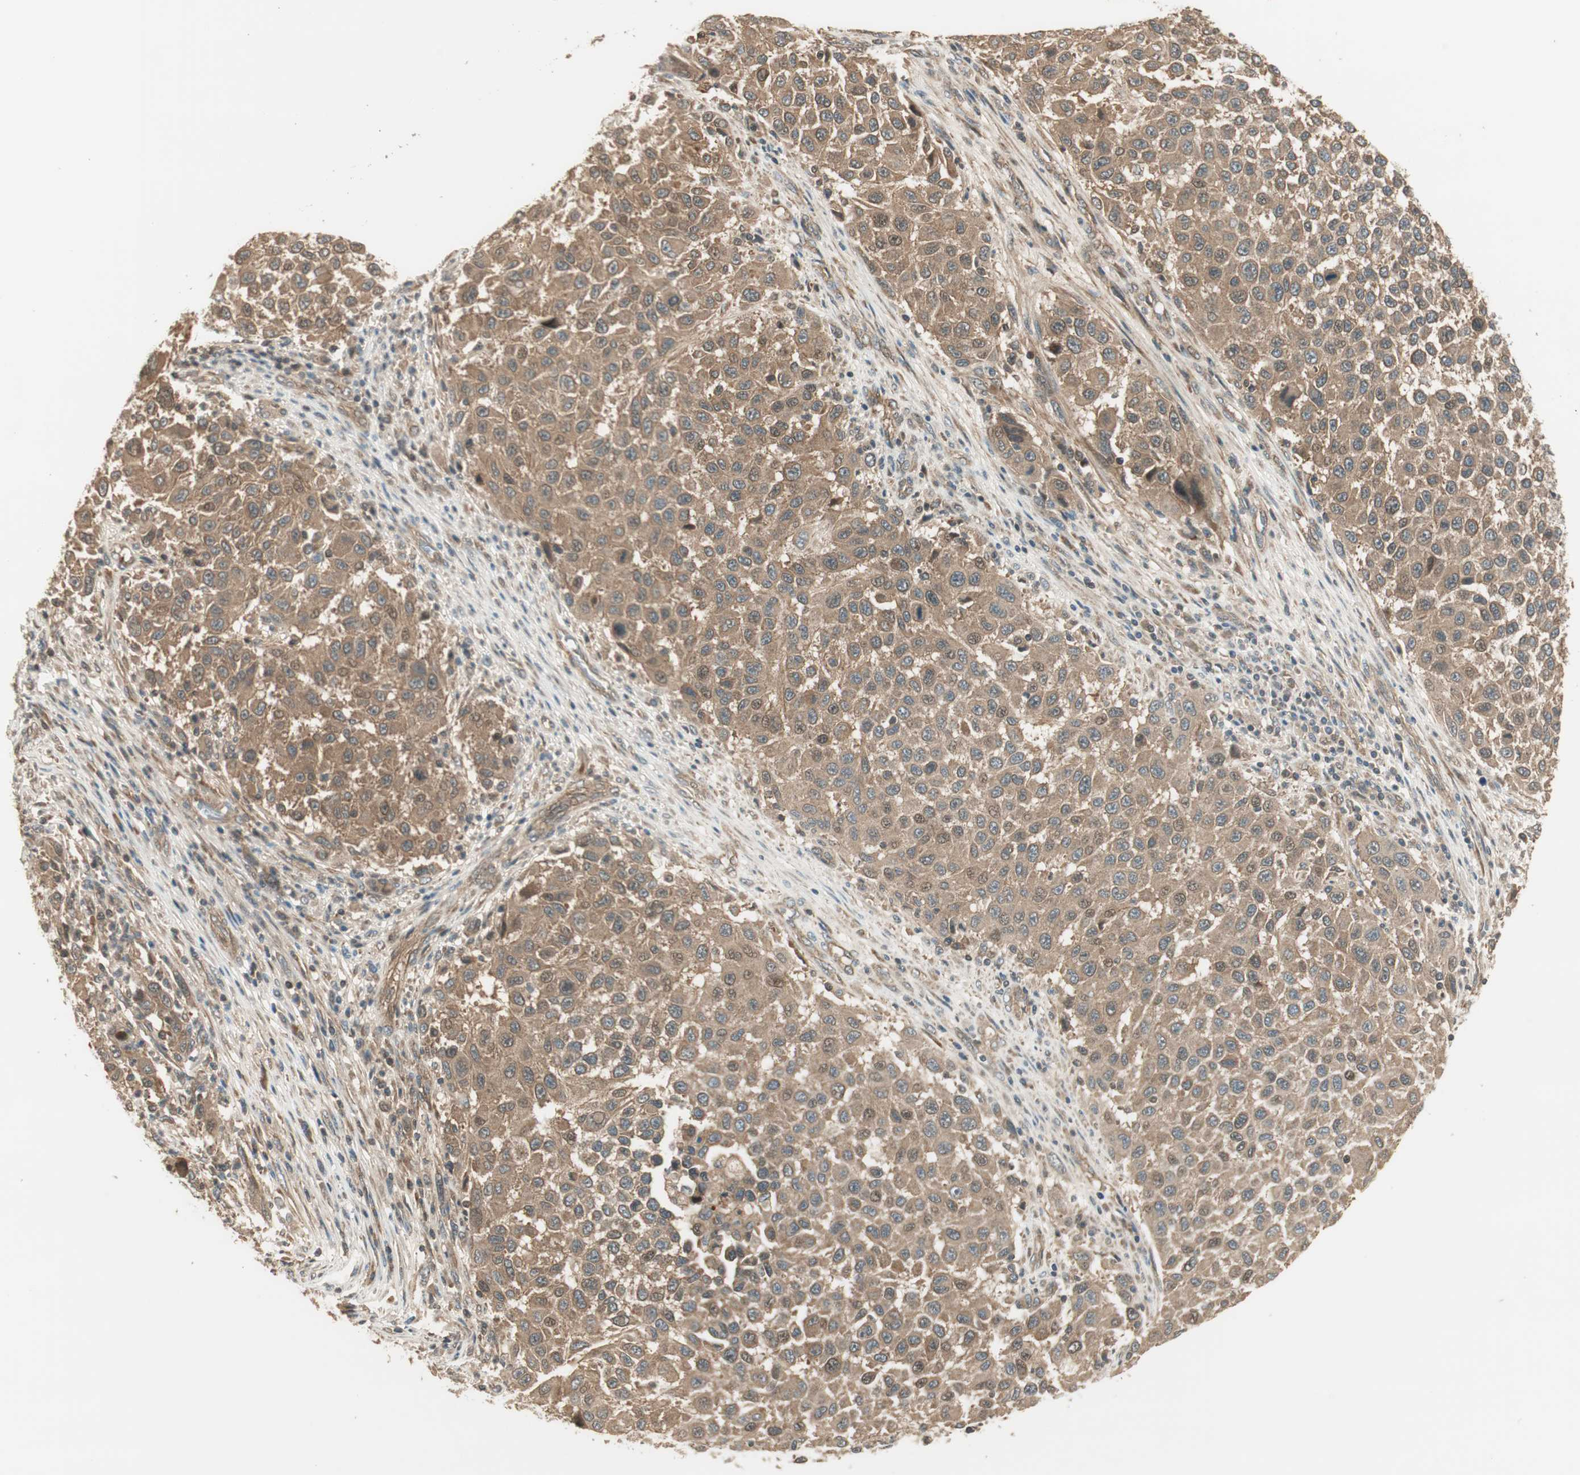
{"staining": {"intensity": "moderate", "quantity": ">75%", "location": "cytoplasmic/membranous"}, "tissue": "melanoma", "cell_type": "Tumor cells", "image_type": "cancer", "snomed": [{"axis": "morphology", "description": "Malignant melanoma, Metastatic site"}, {"axis": "topography", "description": "Lymph node"}], "caption": "Moderate cytoplasmic/membranous positivity is seen in approximately >75% of tumor cells in melanoma. Nuclei are stained in blue.", "gene": "PFDN5", "patient": {"sex": "male", "age": 61}}